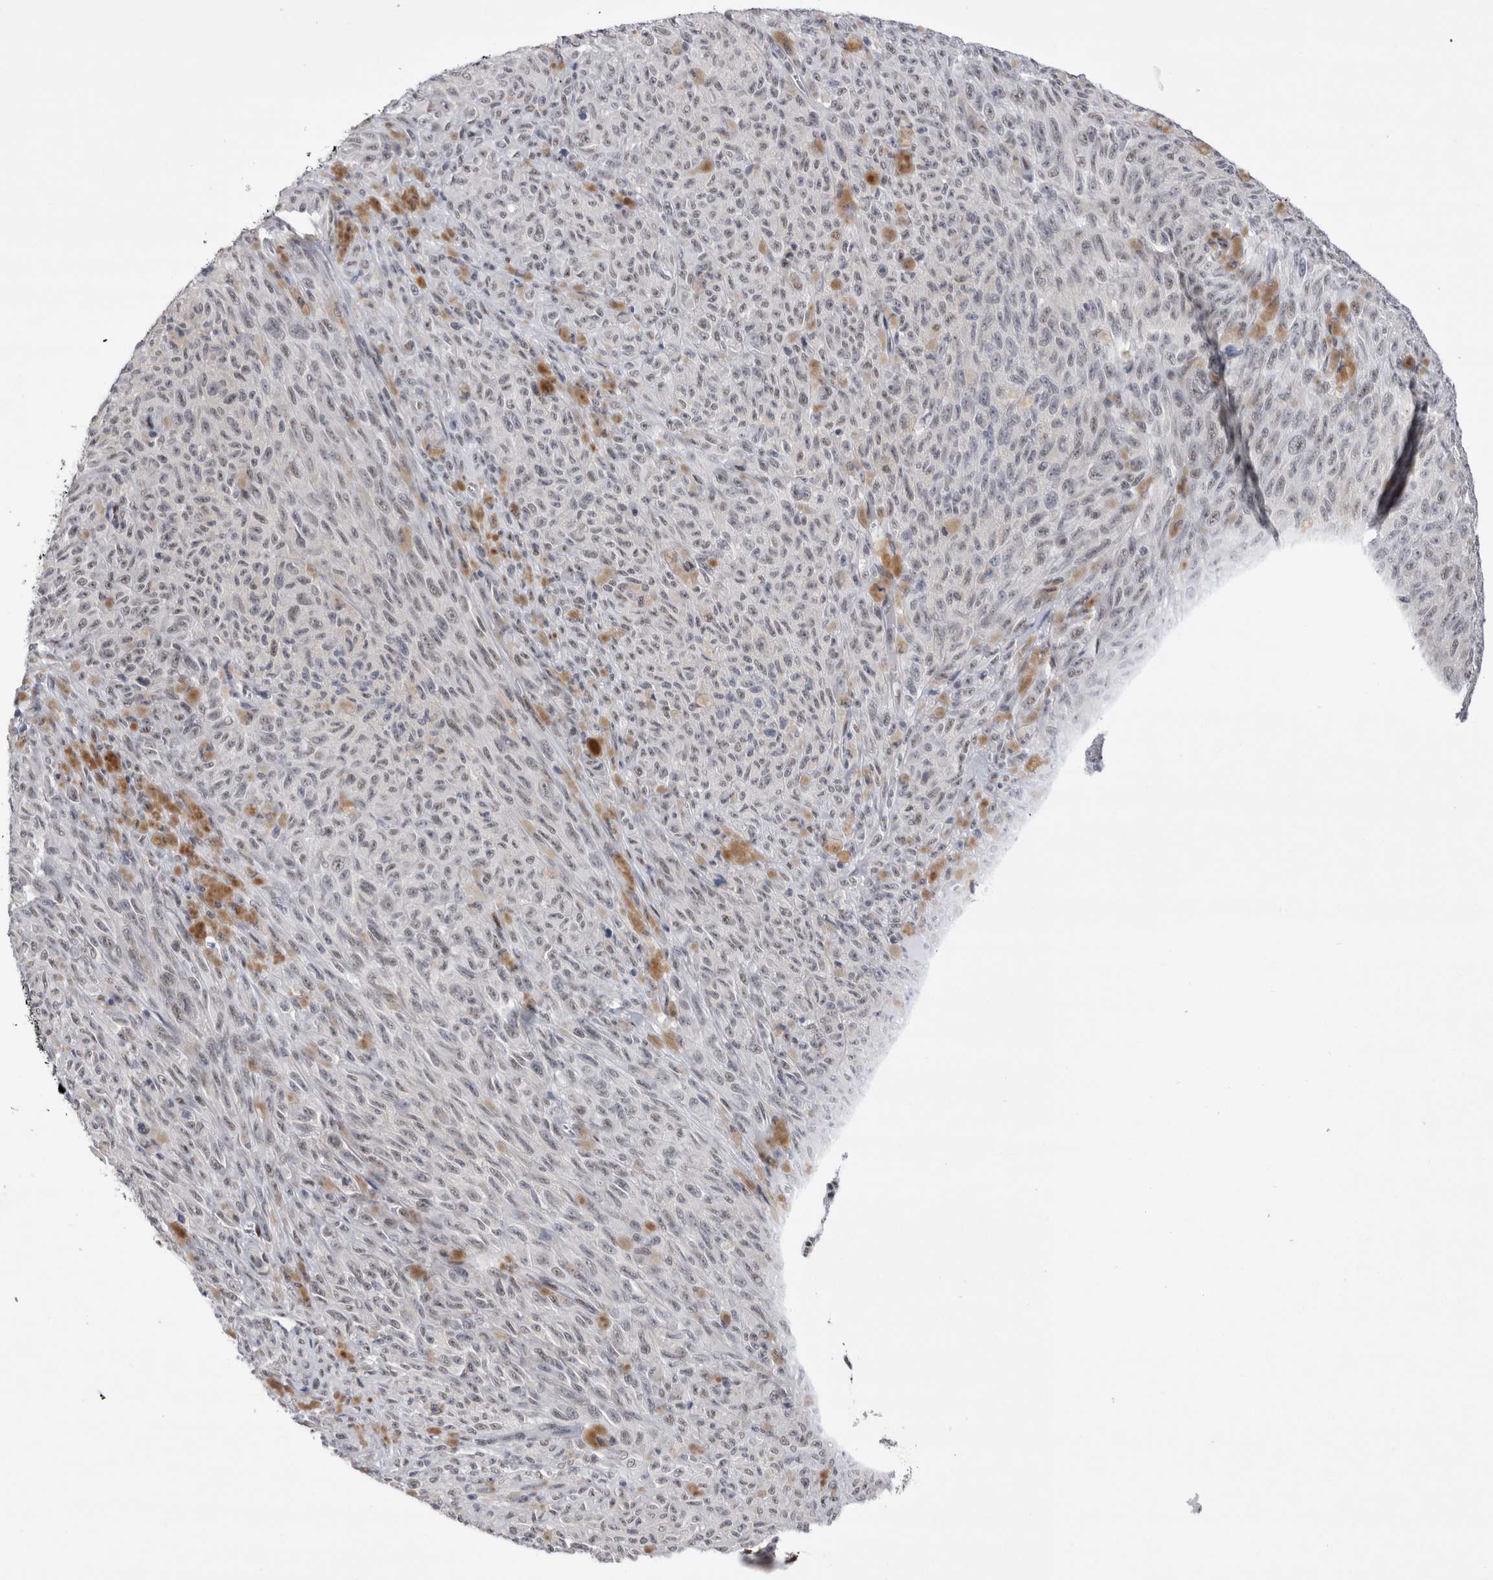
{"staining": {"intensity": "negative", "quantity": "none", "location": "none"}, "tissue": "melanoma", "cell_type": "Tumor cells", "image_type": "cancer", "snomed": [{"axis": "morphology", "description": "Malignant melanoma, NOS"}, {"axis": "topography", "description": "Skin"}], "caption": "Human melanoma stained for a protein using immunohistochemistry displays no positivity in tumor cells.", "gene": "RBM6", "patient": {"sex": "female", "age": 82}}